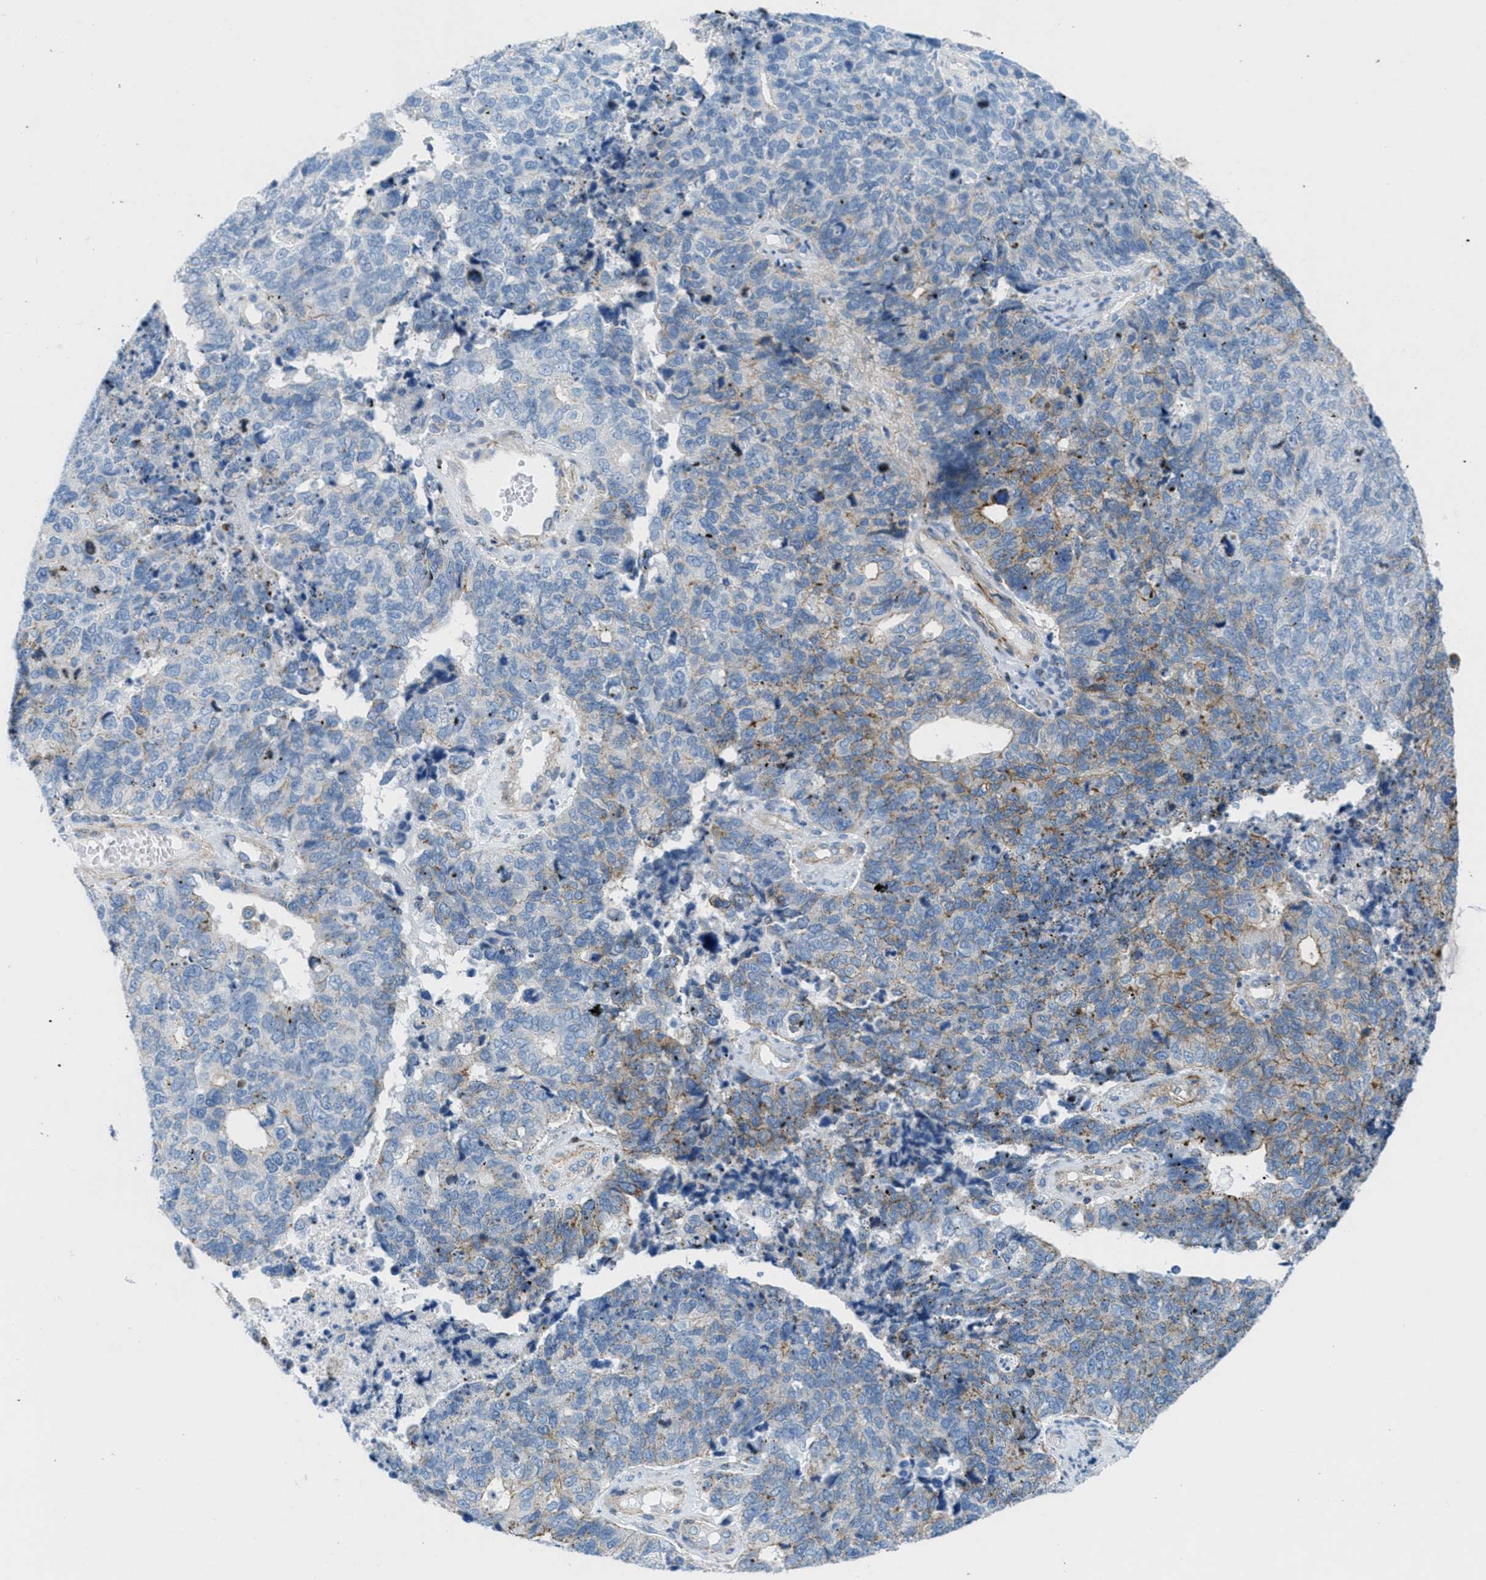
{"staining": {"intensity": "weak", "quantity": "<25%", "location": "cytoplasmic/membranous"}, "tissue": "cervical cancer", "cell_type": "Tumor cells", "image_type": "cancer", "snomed": [{"axis": "morphology", "description": "Squamous cell carcinoma, NOS"}, {"axis": "topography", "description": "Cervix"}], "caption": "DAB immunohistochemical staining of squamous cell carcinoma (cervical) reveals no significant positivity in tumor cells.", "gene": "MFSD13A", "patient": {"sex": "female", "age": 63}}